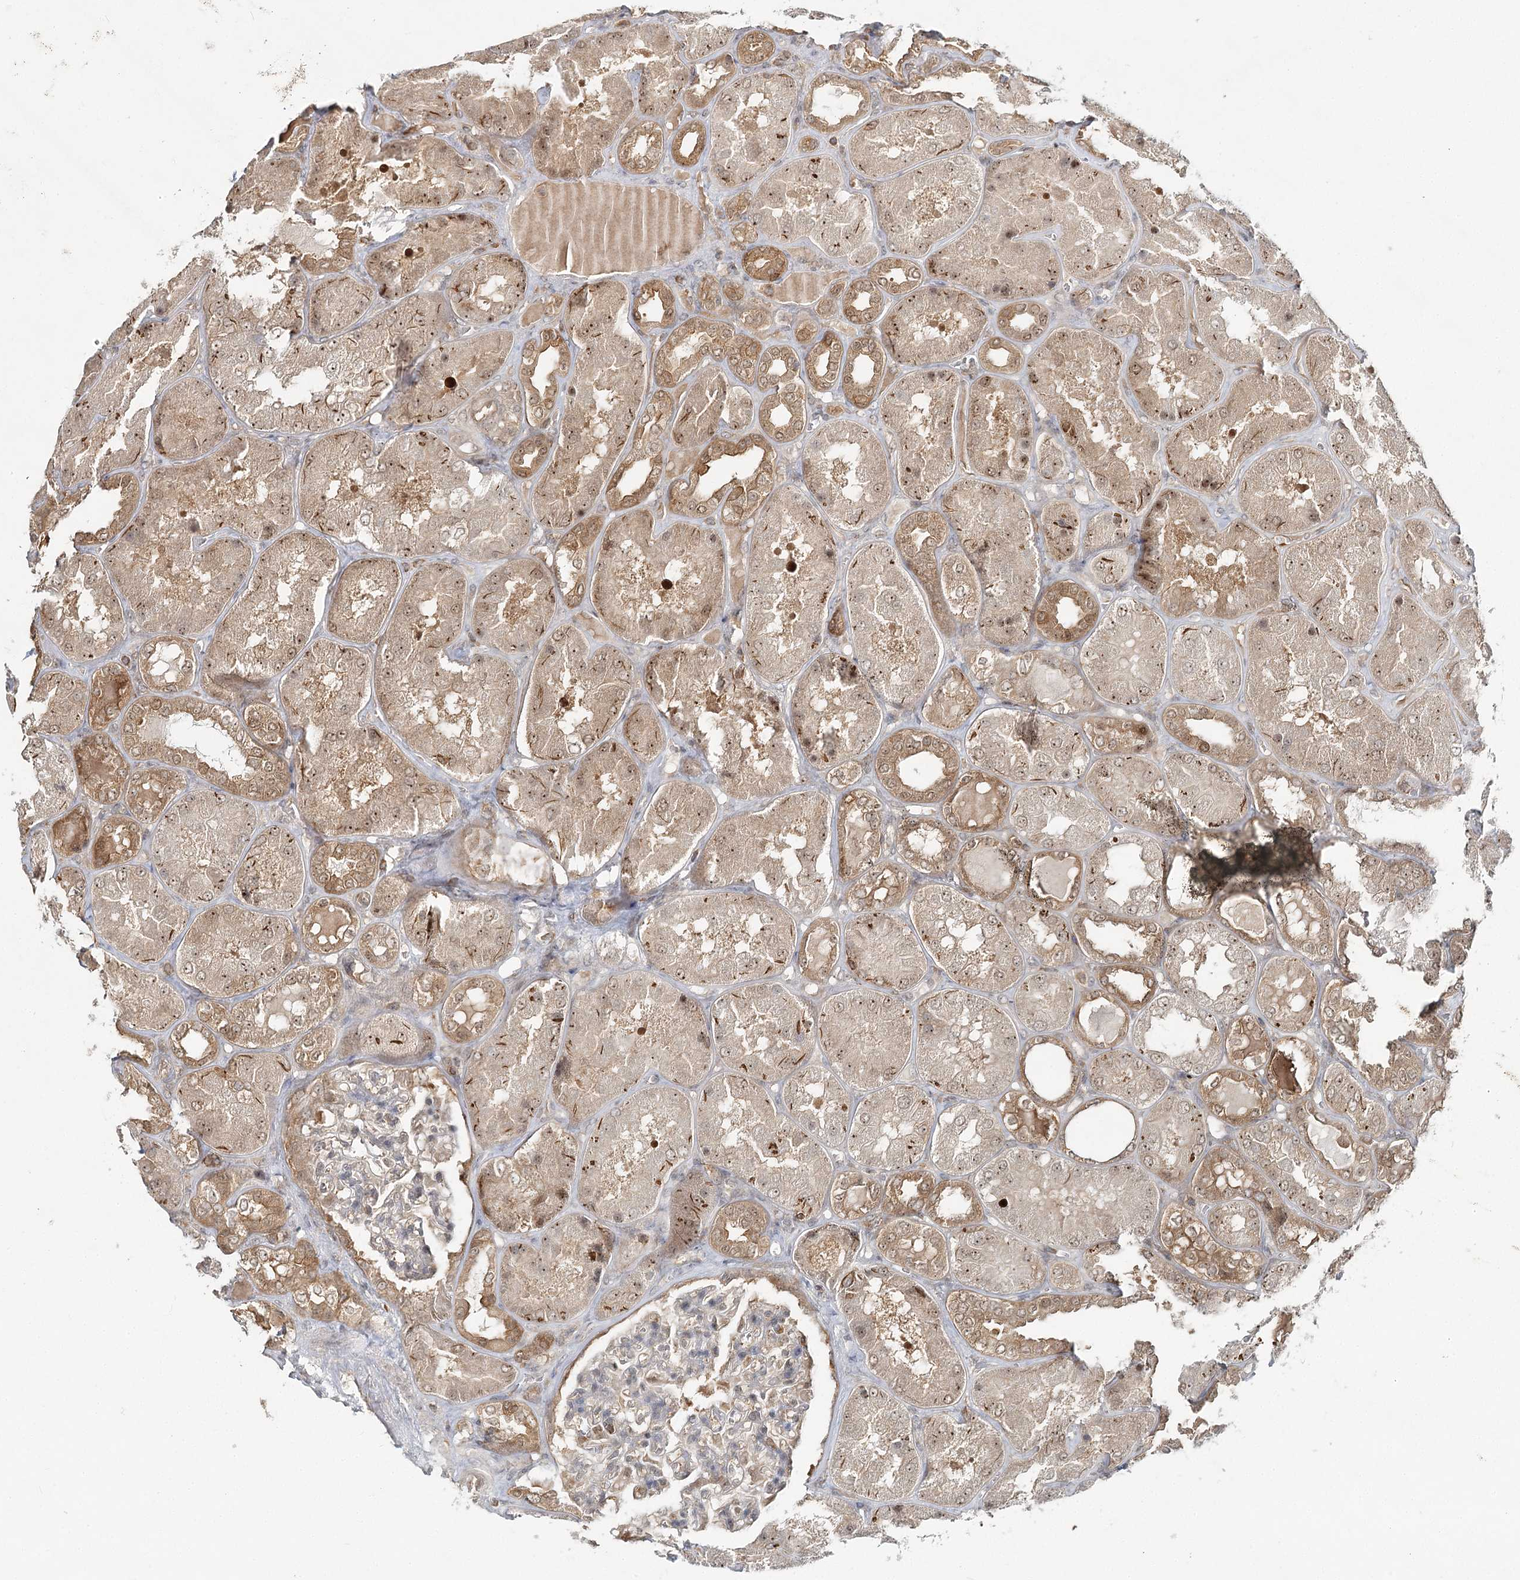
{"staining": {"intensity": "moderate", "quantity": "<25%", "location": "cytoplasmic/membranous,nuclear"}, "tissue": "kidney", "cell_type": "Cells in glomeruli", "image_type": "normal", "snomed": [{"axis": "morphology", "description": "Normal tissue, NOS"}, {"axis": "topography", "description": "Kidney"}], "caption": "This is a photomicrograph of IHC staining of benign kidney, which shows moderate positivity in the cytoplasmic/membranous,nuclear of cells in glomeruli.", "gene": "FAM120B", "patient": {"sex": "female", "age": 56}}